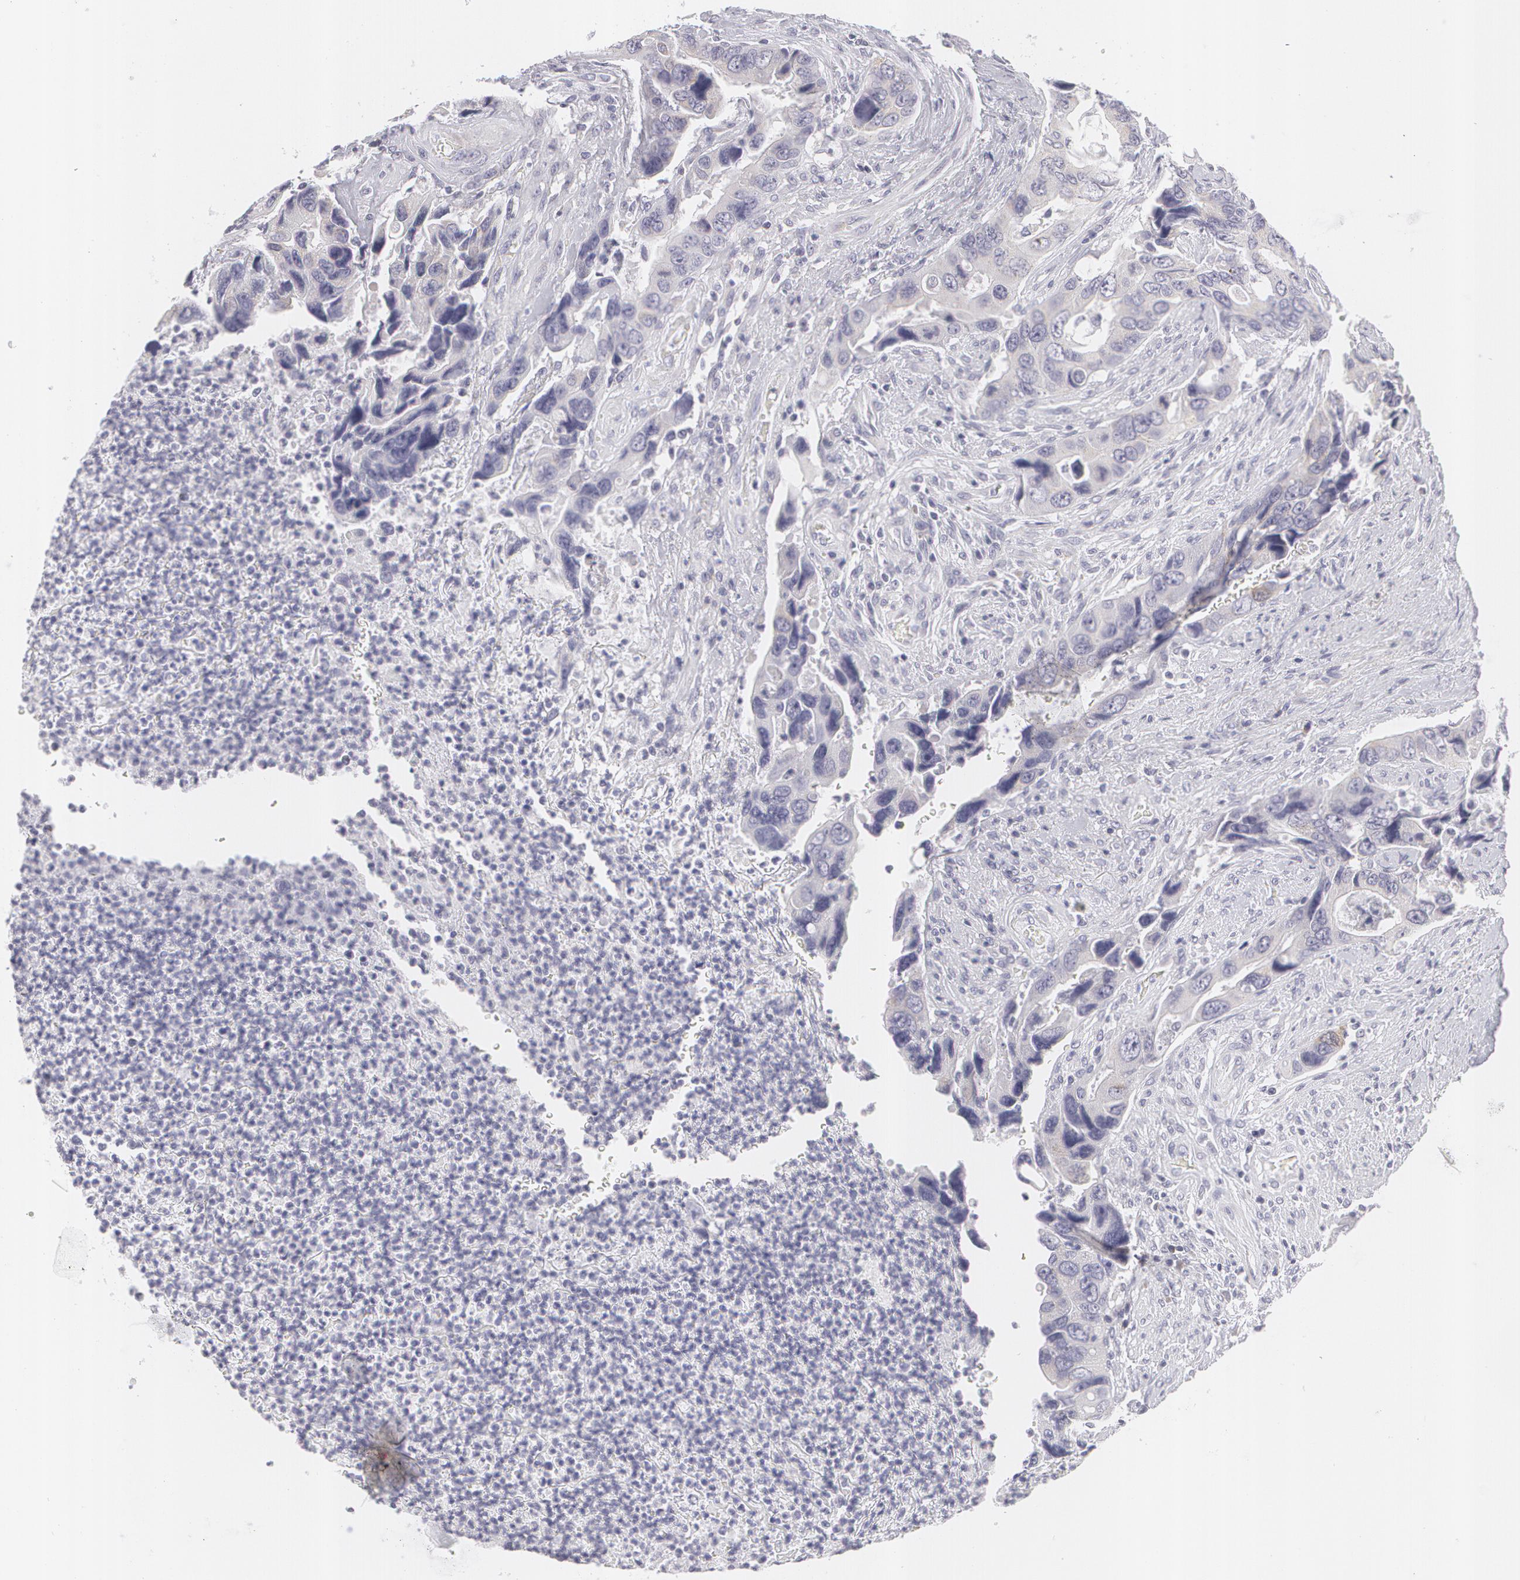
{"staining": {"intensity": "negative", "quantity": "none", "location": "none"}, "tissue": "colorectal cancer", "cell_type": "Tumor cells", "image_type": "cancer", "snomed": [{"axis": "morphology", "description": "Adenocarcinoma, NOS"}, {"axis": "topography", "description": "Rectum"}], "caption": "DAB immunohistochemical staining of colorectal adenocarcinoma shows no significant staining in tumor cells.", "gene": "MBNL3", "patient": {"sex": "female", "age": 67}}